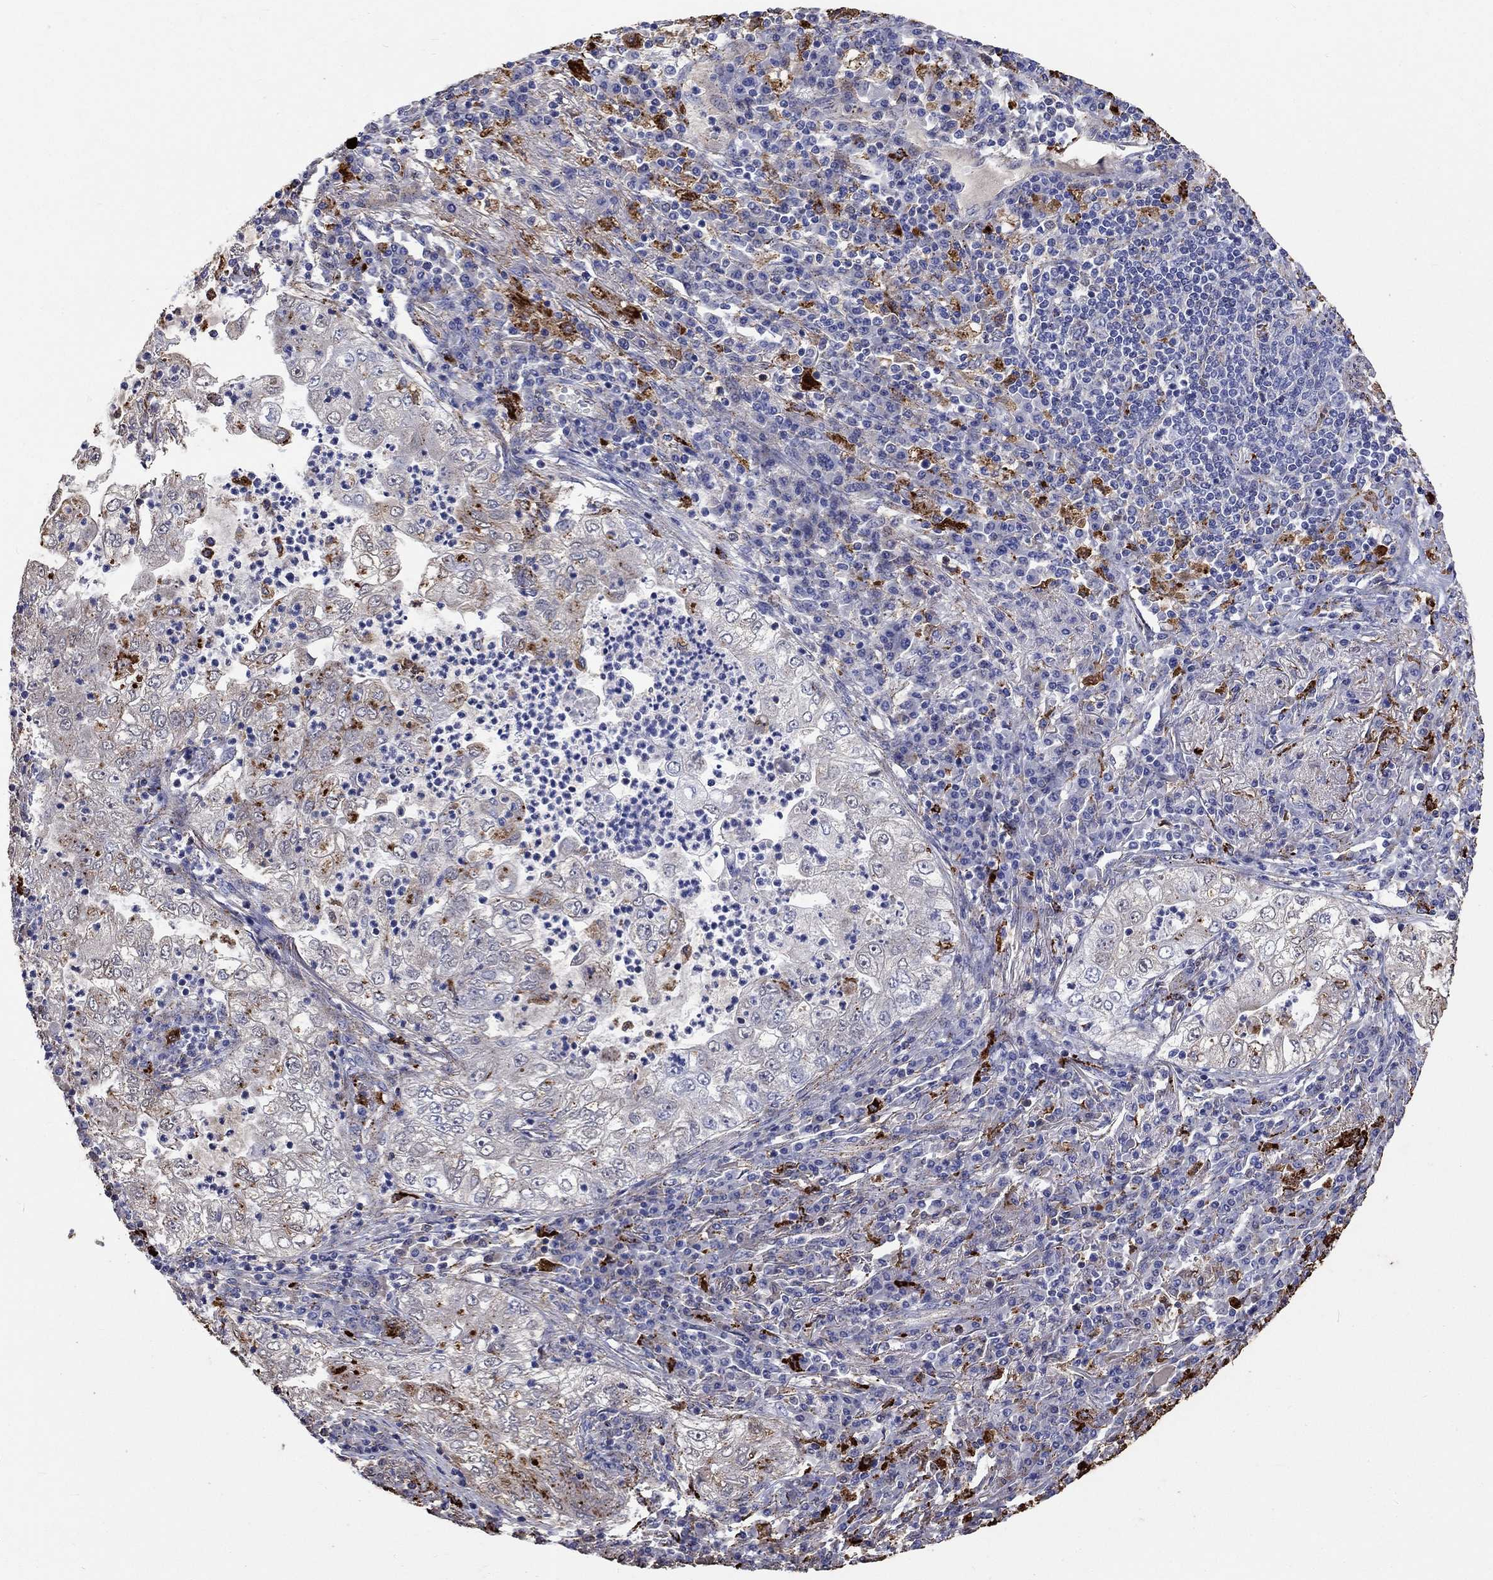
{"staining": {"intensity": "moderate", "quantity": "<25%", "location": "cytoplasmic/membranous"}, "tissue": "lung cancer", "cell_type": "Tumor cells", "image_type": "cancer", "snomed": [{"axis": "morphology", "description": "Adenocarcinoma, NOS"}, {"axis": "topography", "description": "Lung"}], "caption": "A brown stain shows moderate cytoplasmic/membranous staining of a protein in lung adenocarcinoma tumor cells.", "gene": "CTSB", "patient": {"sex": "female", "age": 73}}